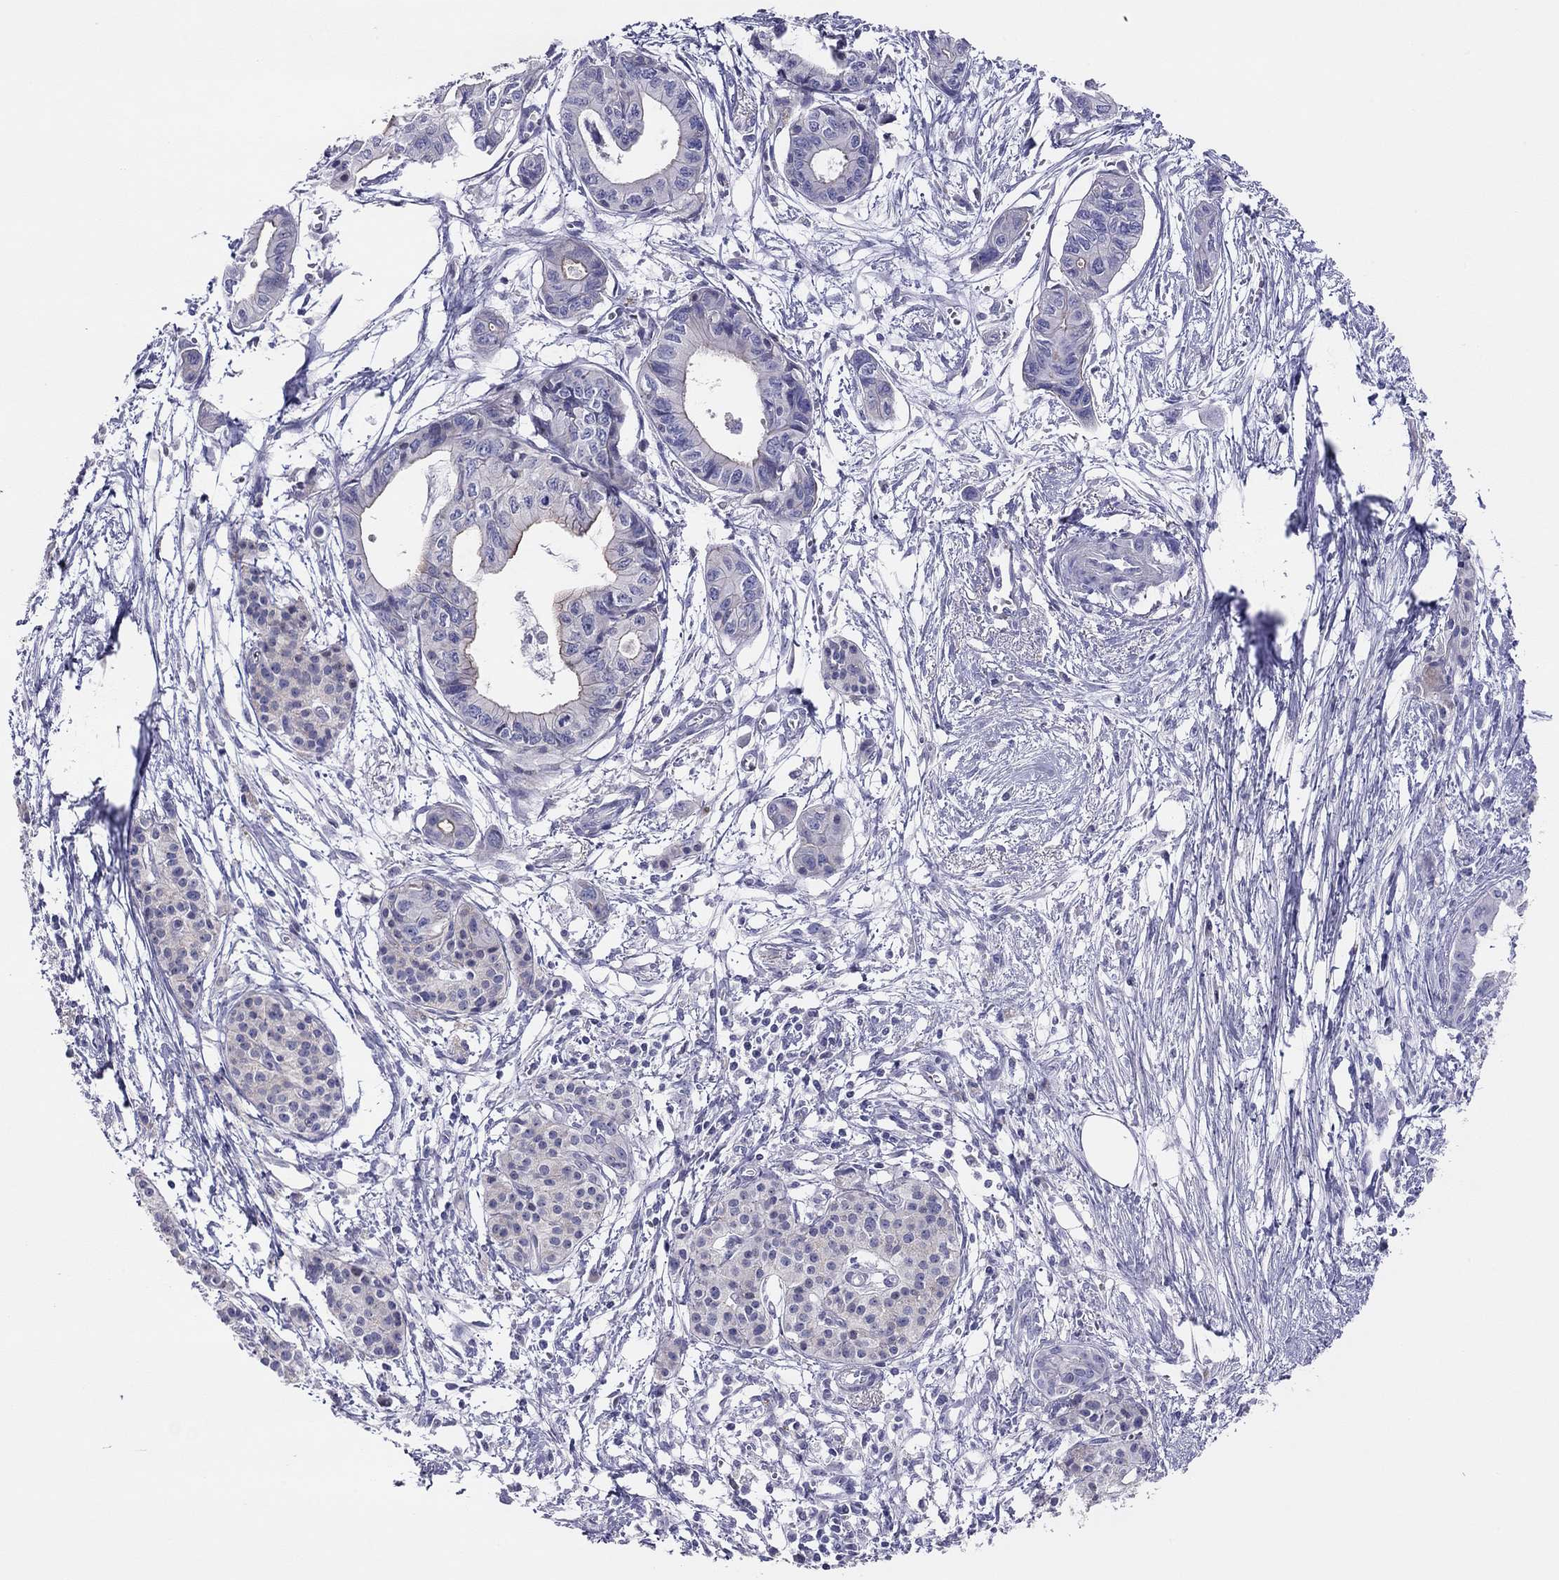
{"staining": {"intensity": "negative", "quantity": "none", "location": "none"}, "tissue": "pancreatic cancer", "cell_type": "Tumor cells", "image_type": "cancer", "snomed": [{"axis": "morphology", "description": "Adenocarcinoma, NOS"}, {"axis": "topography", "description": "Pancreas"}], "caption": "The immunohistochemistry (IHC) photomicrograph has no significant expression in tumor cells of pancreatic cancer tissue. (DAB immunohistochemistry (IHC), high magnification).", "gene": "MGAT4C", "patient": {"sex": "female", "age": 76}}